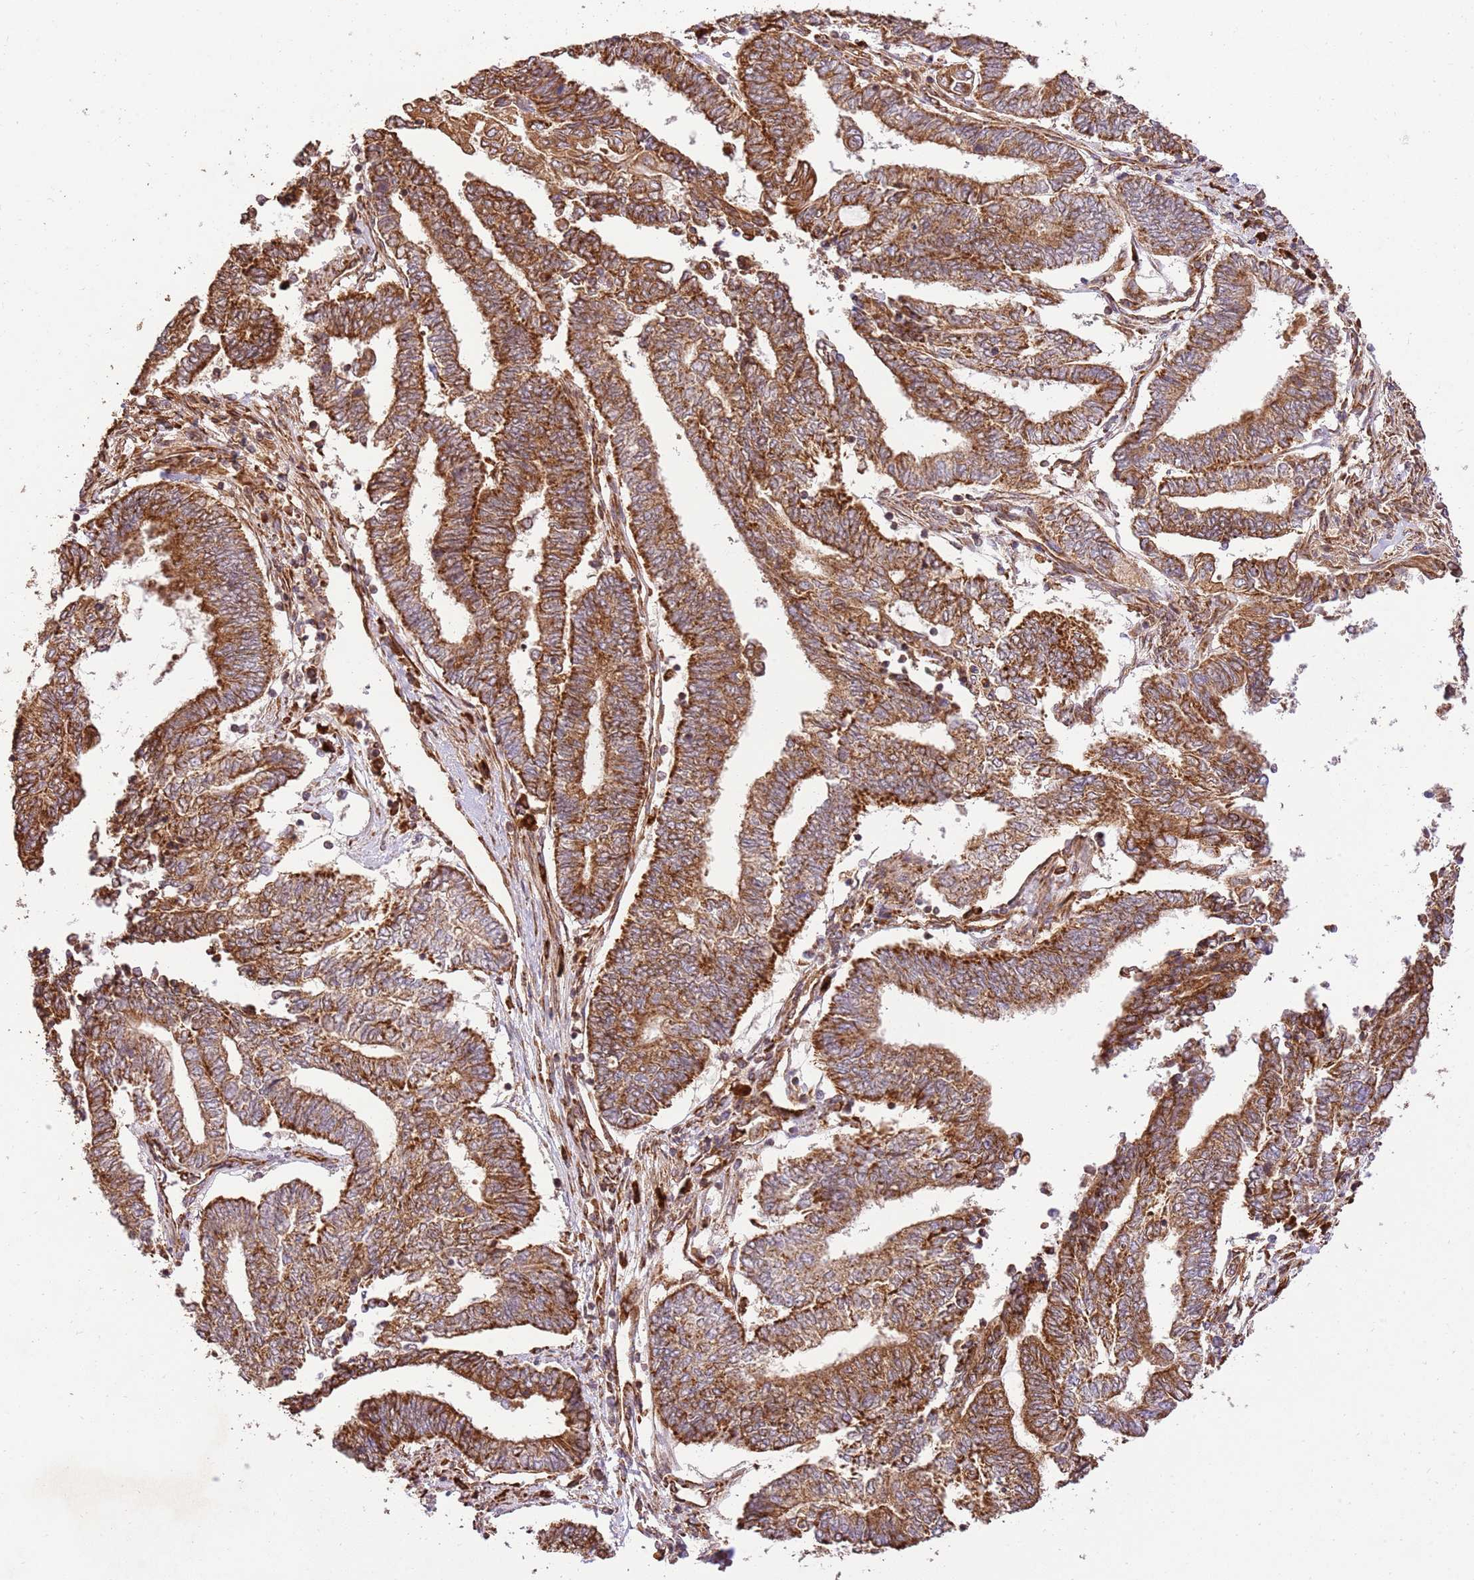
{"staining": {"intensity": "strong", "quantity": ">75%", "location": "cytoplasmic/membranous"}, "tissue": "endometrial cancer", "cell_type": "Tumor cells", "image_type": "cancer", "snomed": [{"axis": "morphology", "description": "Adenocarcinoma, NOS"}, {"axis": "topography", "description": "Uterus"}, {"axis": "topography", "description": "Endometrium"}], "caption": "Immunohistochemistry image of human endometrial cancer stained for a protein (brown), which demonstrates high levels of strong cytoplasmic/membranous expression in about >75% of tumor cells.", "gene": "SPATA2L", "patient": {"sex": "female", "age": 70}}